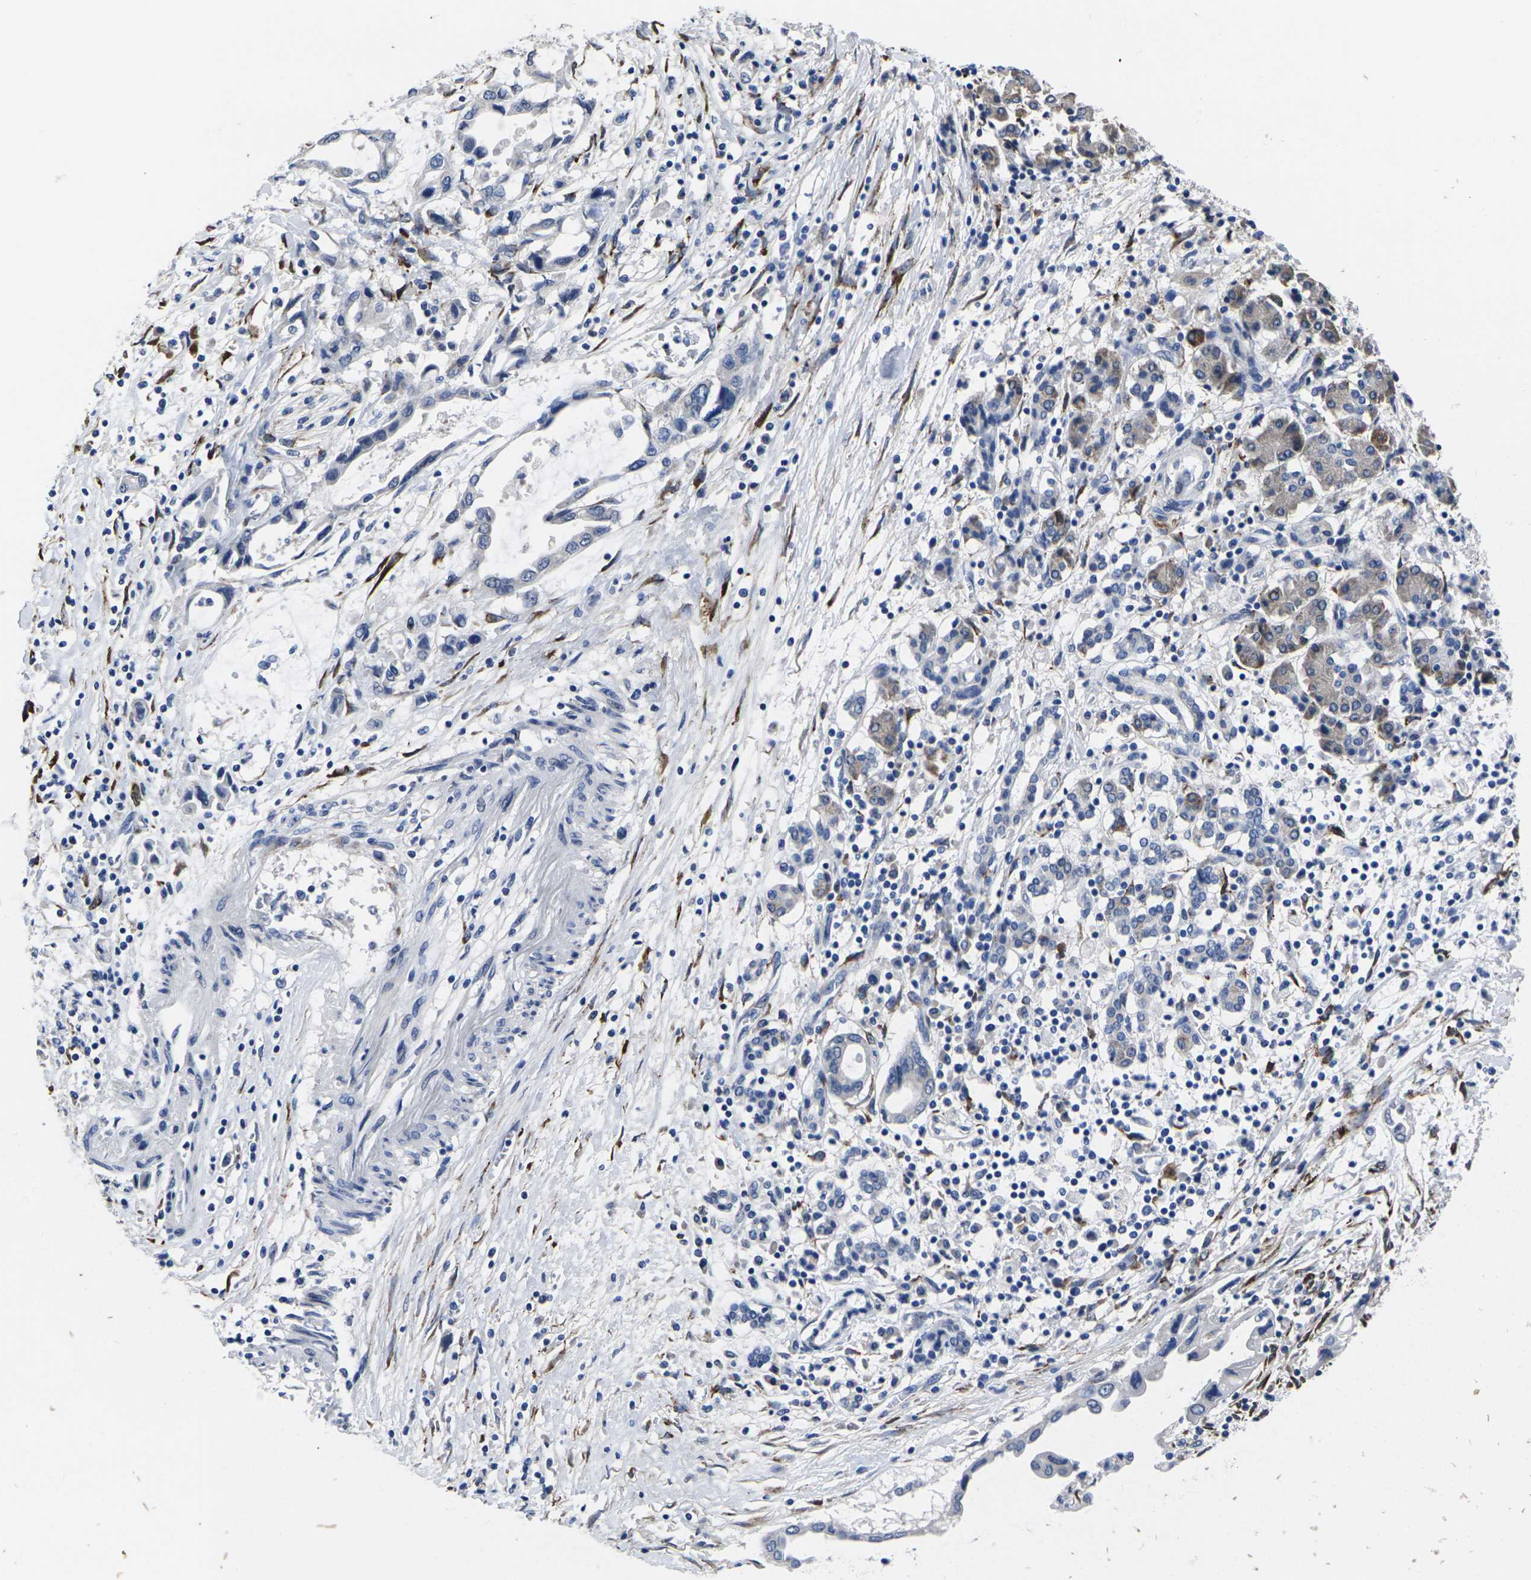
{"staining": {"intensity": "negative", "quantity": "none", "location": "none"}, "tissue": "pancreatic cancer", "cell_type": "Tumor cells", "image_type": "cancer", "snomed": [{"axis": "morphology", "description": "Adenocarcinoma, NOS"}, {"axis": "topography", "description": "Pancreas"}], "caption": "A micrograph of pancreatic adenocarcinoma stained for a protein displays no brown staining in tumor cells.", "gene": "CYP2C8", "patient": {"sex": "female", "age": 57}}